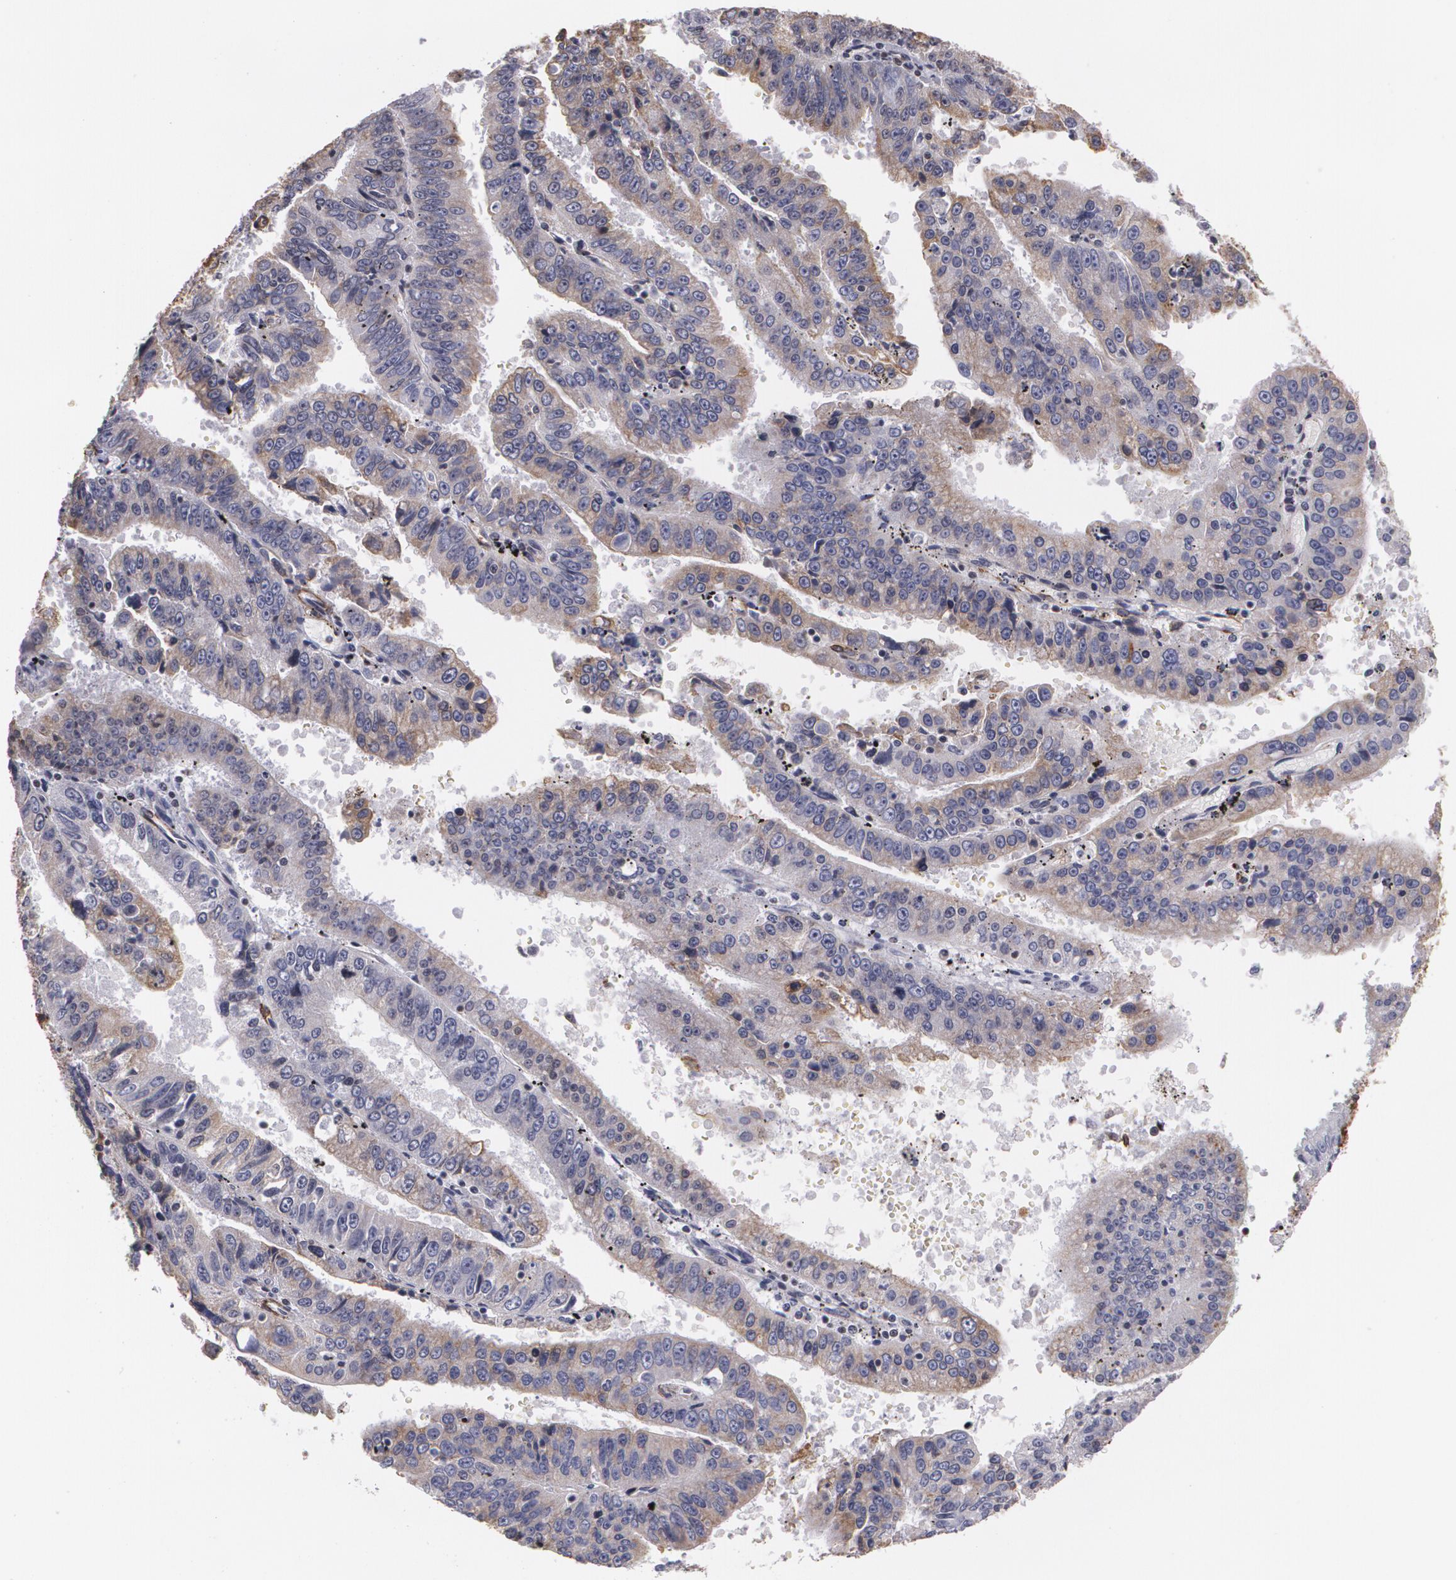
{"staining": {"intensity": "weak", "quantity": ">75%", "location": "cytoplasmic/membranous"}, "tissue": "endometrial cancer", "cell_type": "Tumor cells", "image_type": "cancer", "snomed": [{"axis": "morphology", "description": "Adenocarcinoma, NOS"}, {"axis": "topography", "description": "Endometrium"}], "caption": "Immunohistochemistry micrograph of neoplastic tissue: human endometrial cancer stained using IHC reveals low levels of weak protein expression localized specifically in the cytoplasmic/membranous of tumor cells, appearing as a cytoplasmic/membranous brown color.", "gene": "VAMP1", "patient": {"sex": "female", "age": 66}}